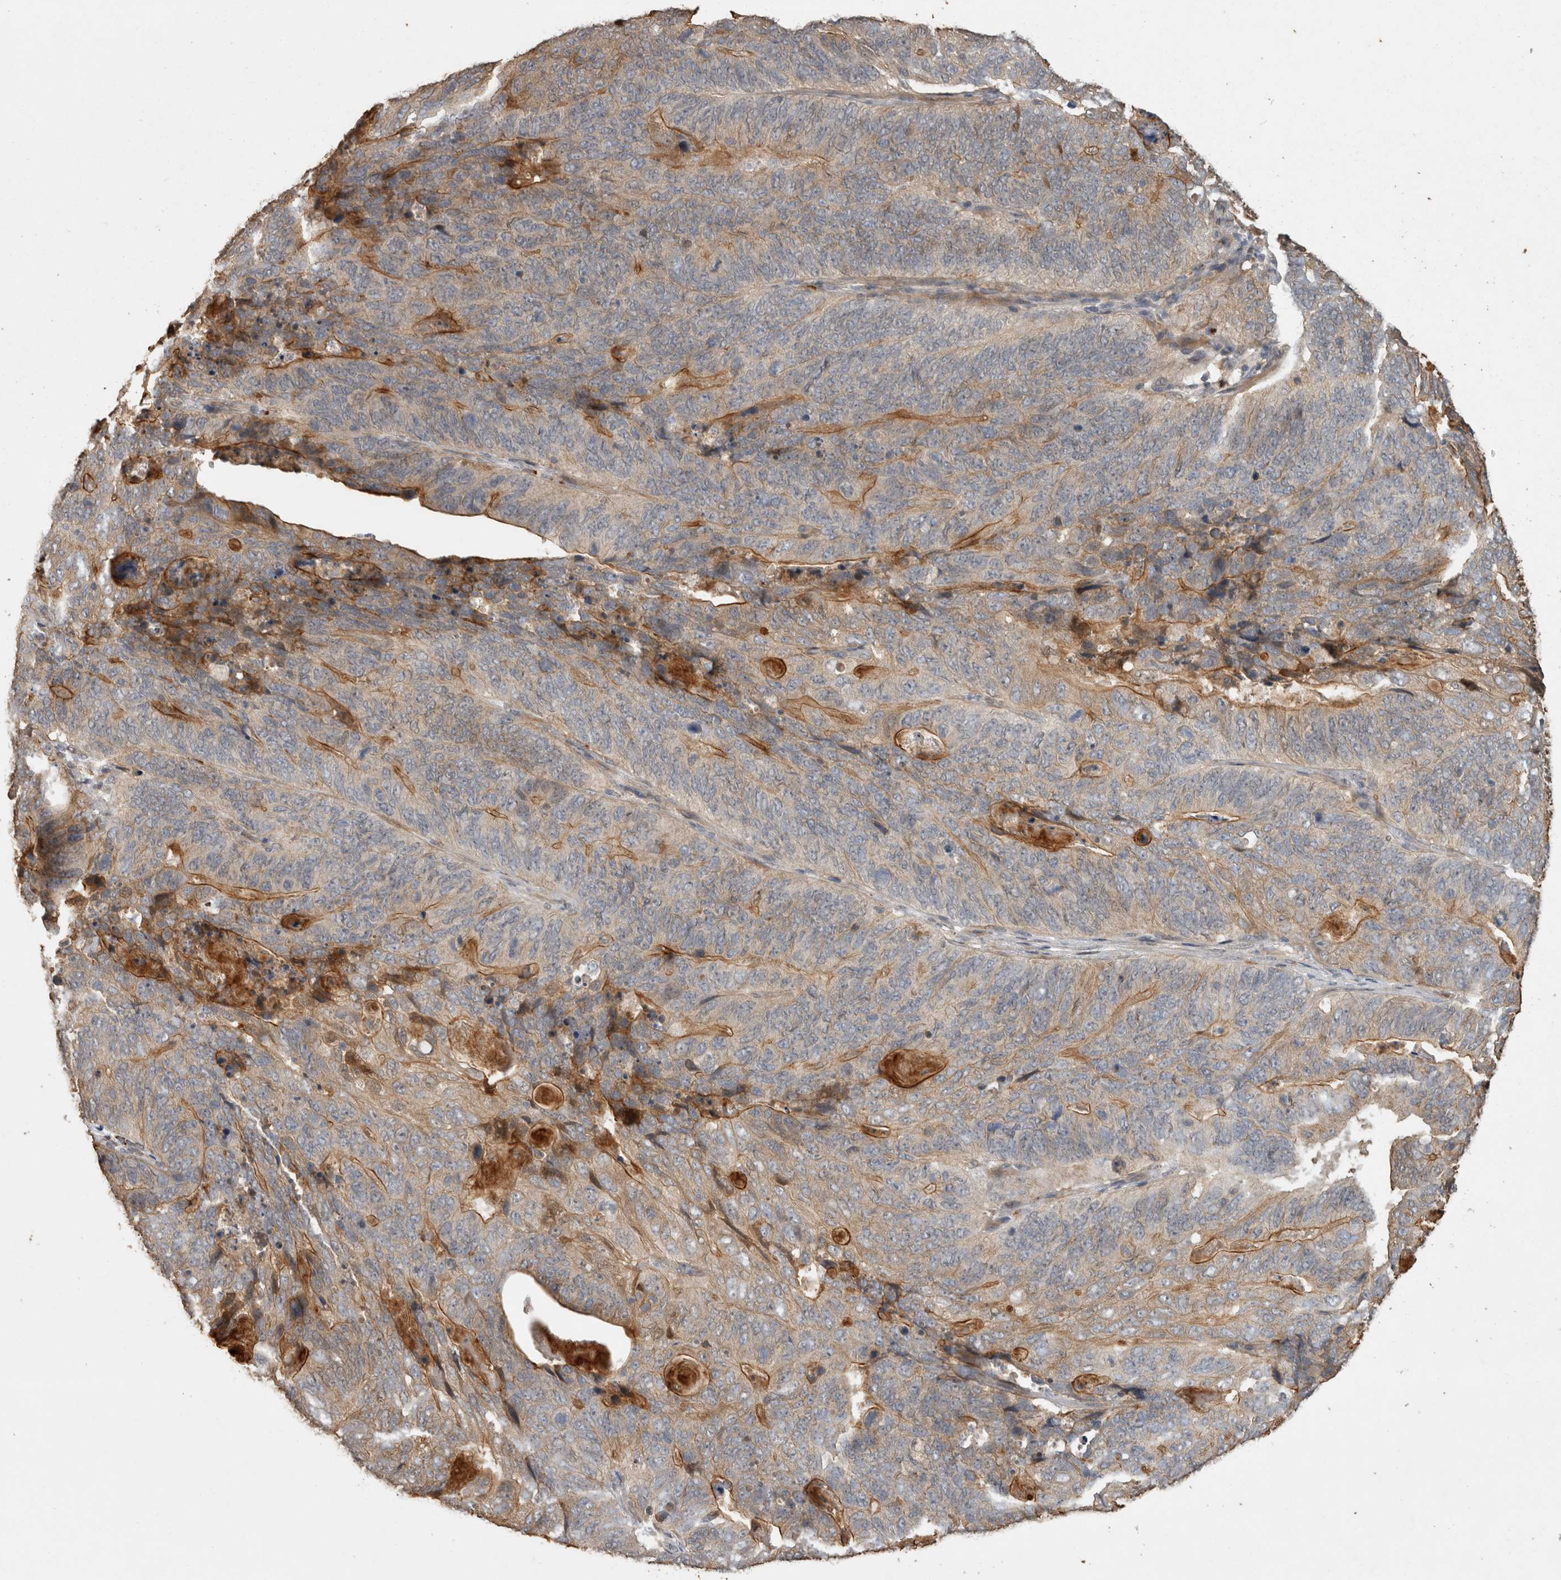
{"staining": {"intensity": "moderate", "quantity": "<25%", "location": "cytoplasmic/membranous"}, "tissue": "stomach cancer", "cell_type": "Tumor cells", "image_type": "cancer", "snomed": [{"axis": "morphology", "description": "Normal tissue, NOS"}, {"axis": "morphology", "description": "Adenocarcinoma, NOS"}, {"axis": "topography", "description": "Stomach"}], "caption": "Immunohistochemistry histopathology image of stomach cancer (adenocarcinoma) stained for a protein (brown), which shows low levels of moderate cytoplasmic/membranous positivity in about <25% of tumor cells.", "gene": "RHPN1", "patient": {"sex": "female", "age": 89}}